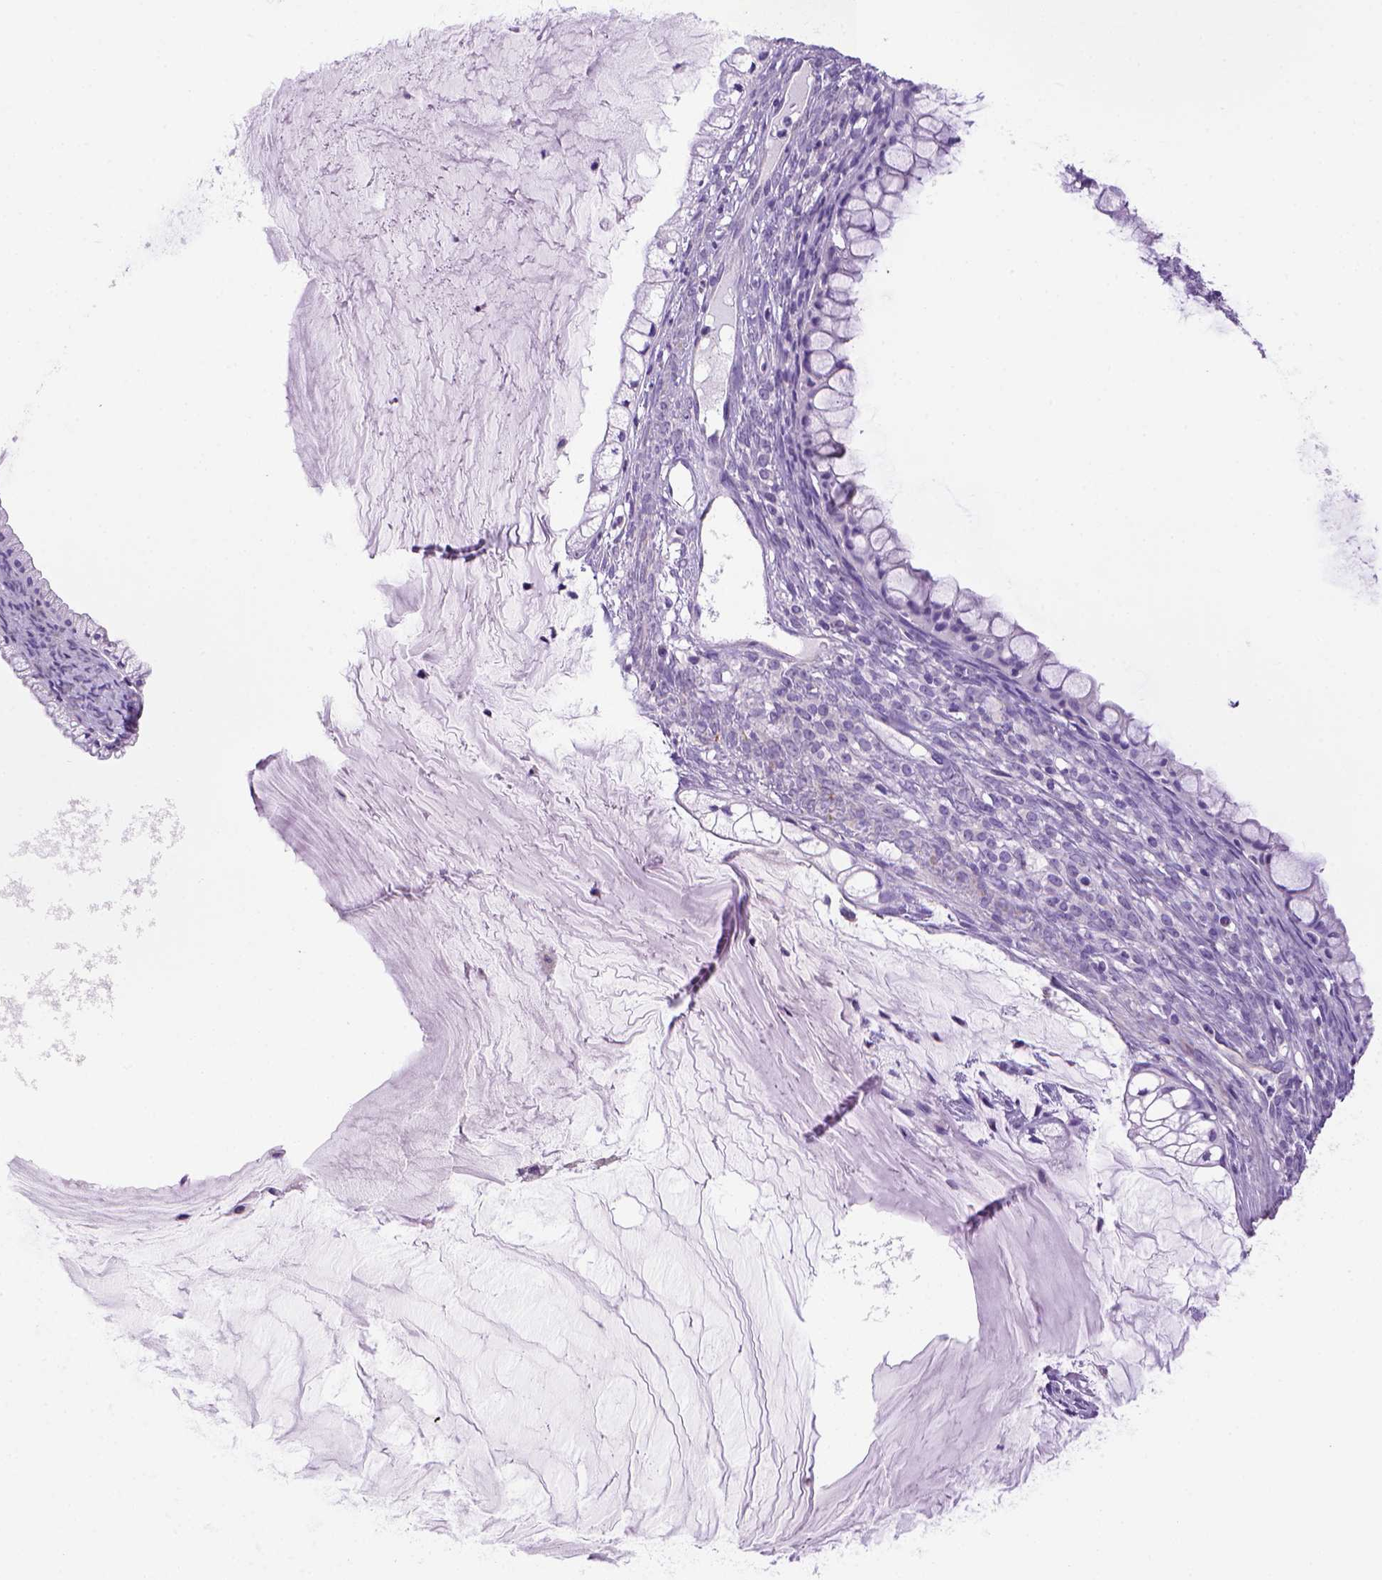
{"staining": {"intensity": "negative", "quantity": "none", "location": "none"}, "tissue": "ovarian cancer", "cell_type": "Tumor cells", "image_type": "cancer", "snomed": [{"axis": "morphology", "description": "Cystadenocarcinoma, mucinous, NOS"}, {"axis": "topography", "description": "Ovary"}], "caption": "High magnification brightfield microscopy of ovarian cancer (mucinous cystadenocarcinoma) stained with DAB (3,3'-diaminobenzidine) (brown) and counterstained with hematoxylin (blue): tumor cells show no significant positivity.", "gene": "ARHGEF33", "patient": {"sex": "female", "age": 57}}